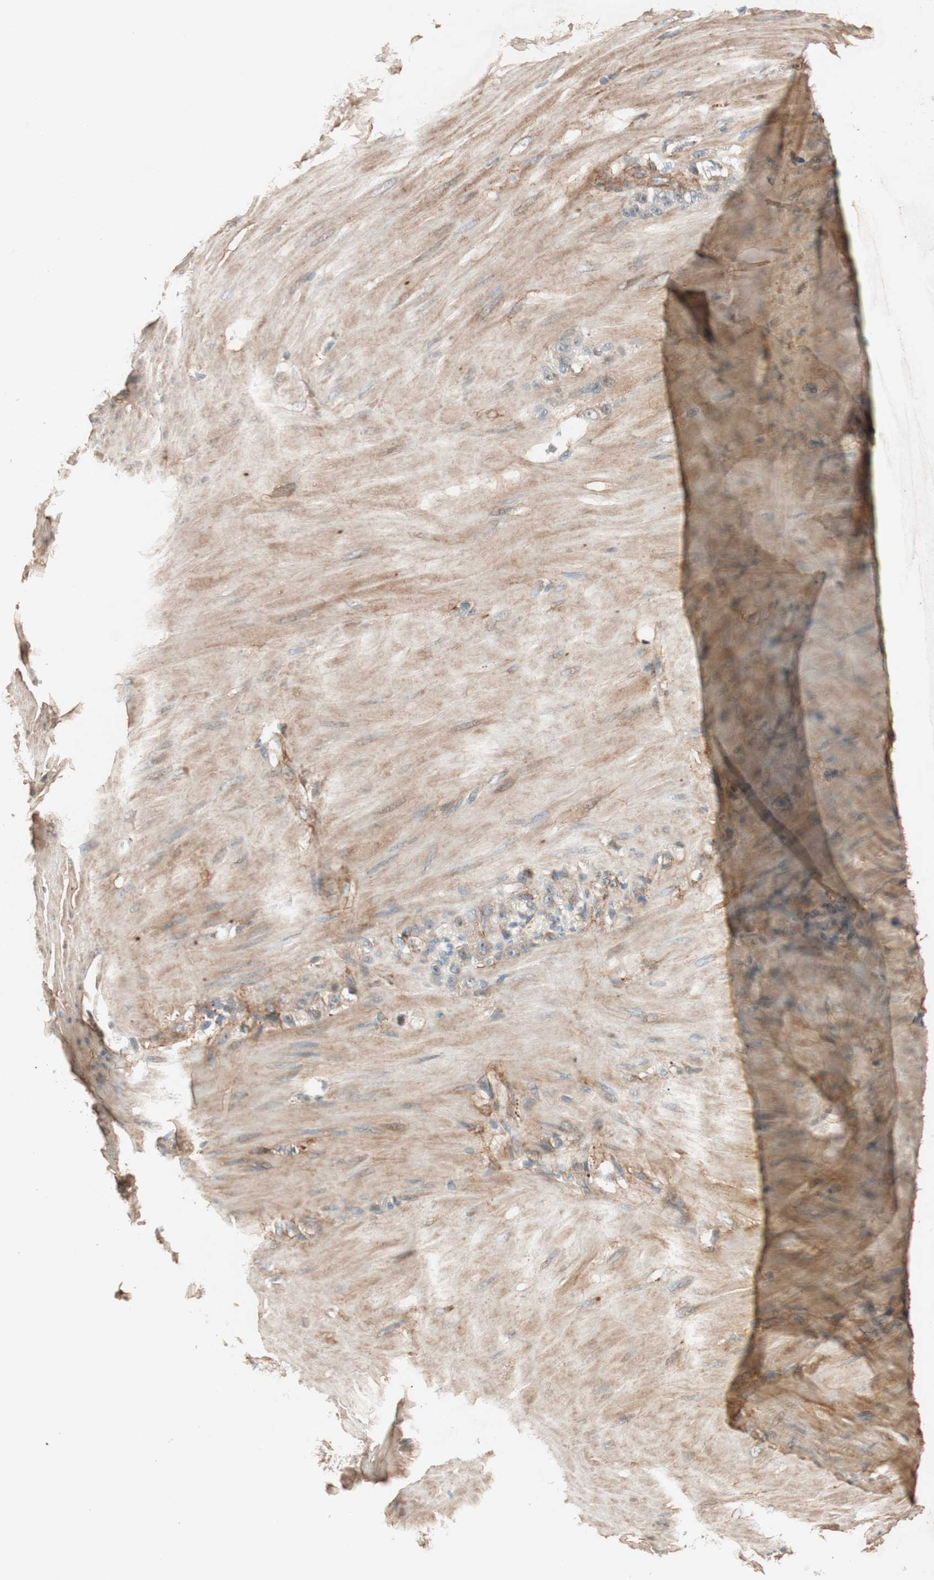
{"staining": {"intensity": "moderate", "quantity": "25%-75%", "location": "cytoplasmic/membranous"}, "tissue": "stomach cancer", "cell_type": "Tumor cells", "image_type": "cancer", "snomed": [{"axis": "morphology", "description": "Adenocarcinoma, NOS"}, {"axis": "topography", "description": "Stomach"}], "caption": "This is an image of immunohistochemistry (IHC) staining of stomach adenocarcinoma, which shows moderate staining in the cytoplasmic/membranous of tumor cells.", "gene": "EPHA6", "patient": {"sex": "male", "age": 82}}